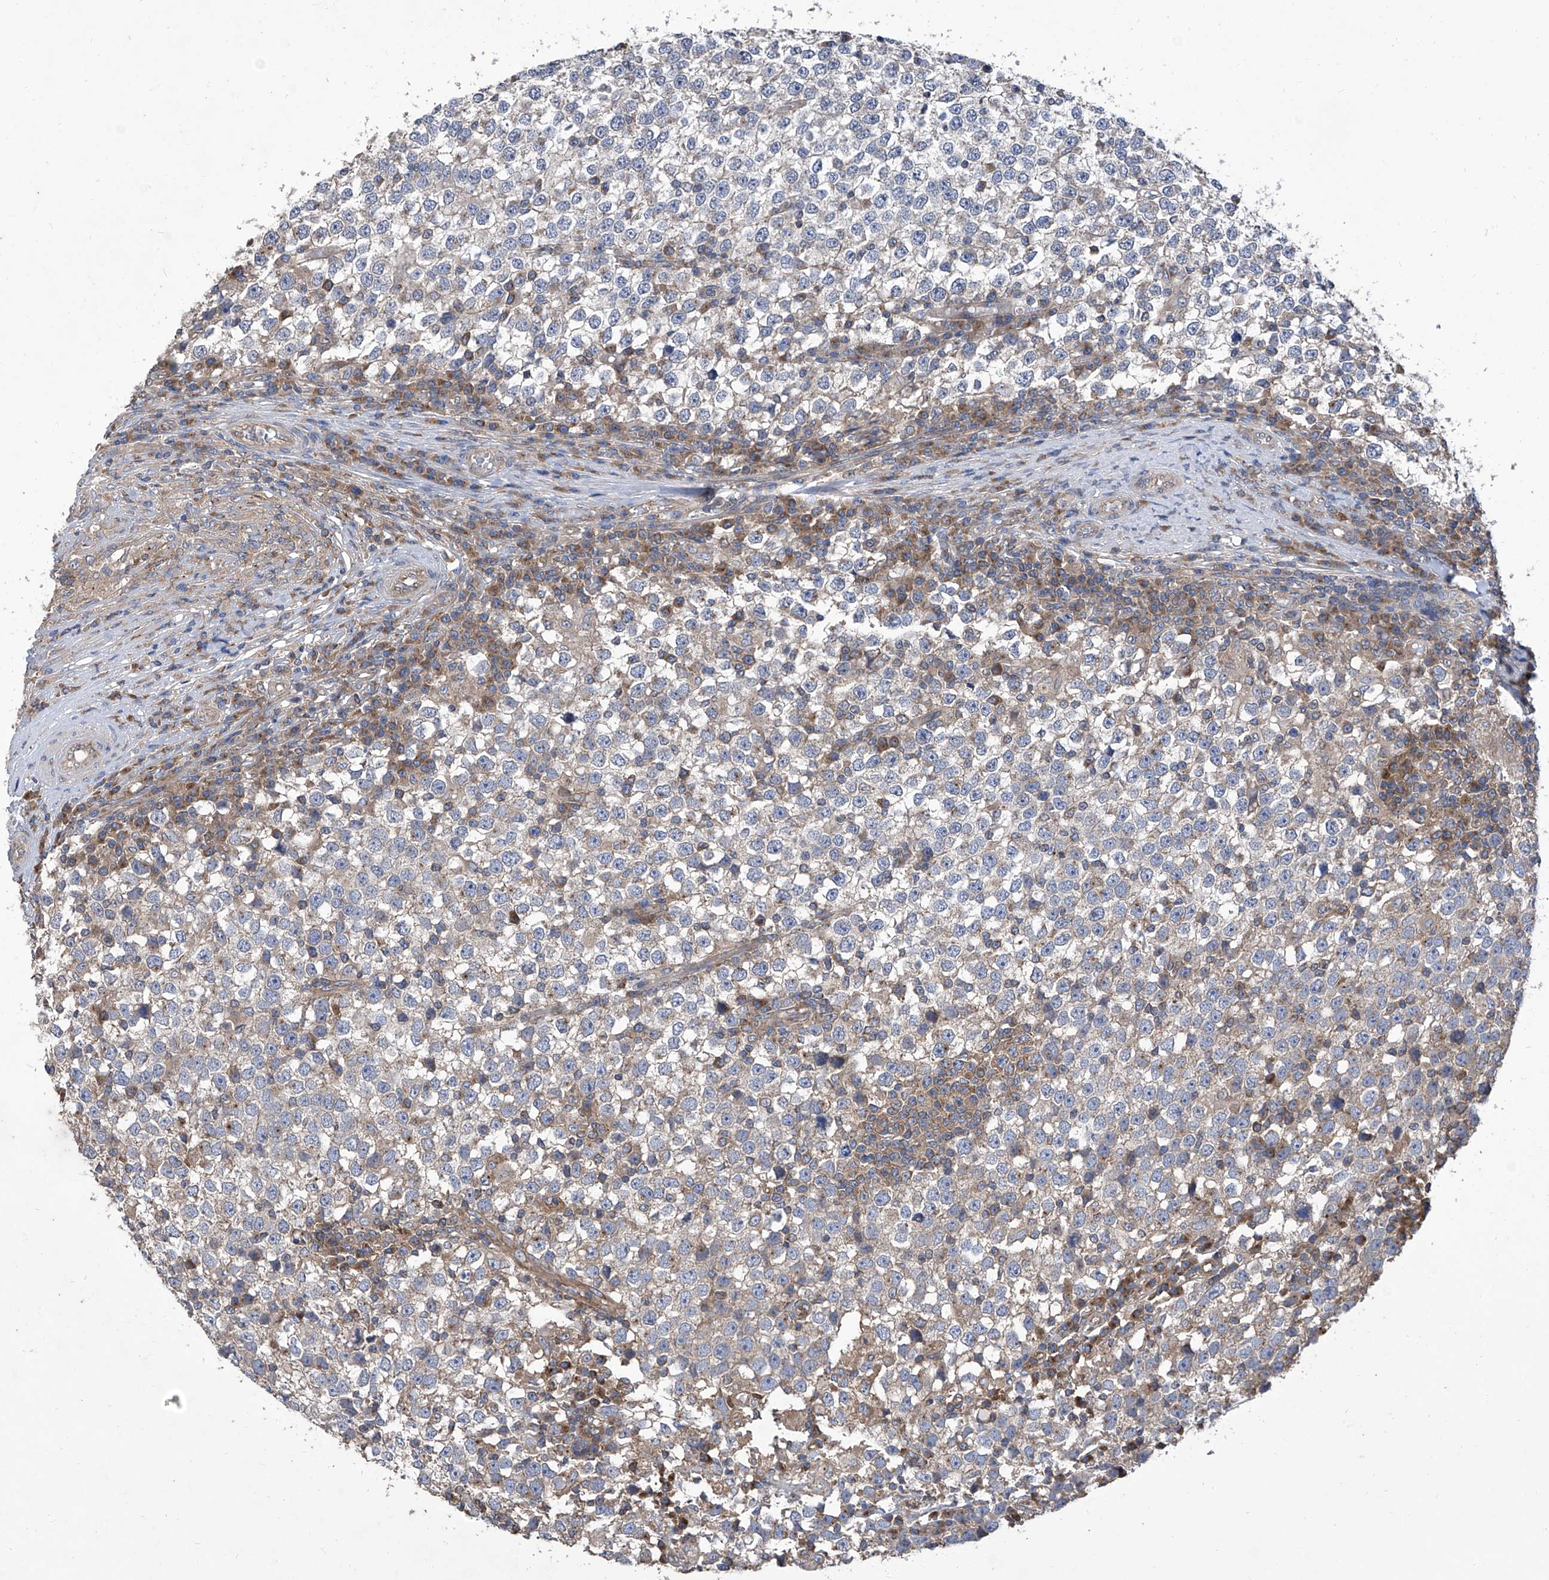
{"staining": {"intensity": "weak", "quantity": "<25%", "location": "cytoplasmic/membranous"}, "tissue": "testis cancer", "cell_type": "Tumor cells", "image_type": "cancer", "snomed": [{"axis": "morphology", "description": "Seminoma, NOS"}, {"axis": "topography", "description": "Testis"}], "caption": "Protein analysis of seminoma (testis) reveals no significant positivity in tumor cells. The staining is performed using DAB brown chromogen with nuclei counter-stained in using hematoxylin.", "gene": "TJAP1", "patient": {"sex": "male", "age": 65}}